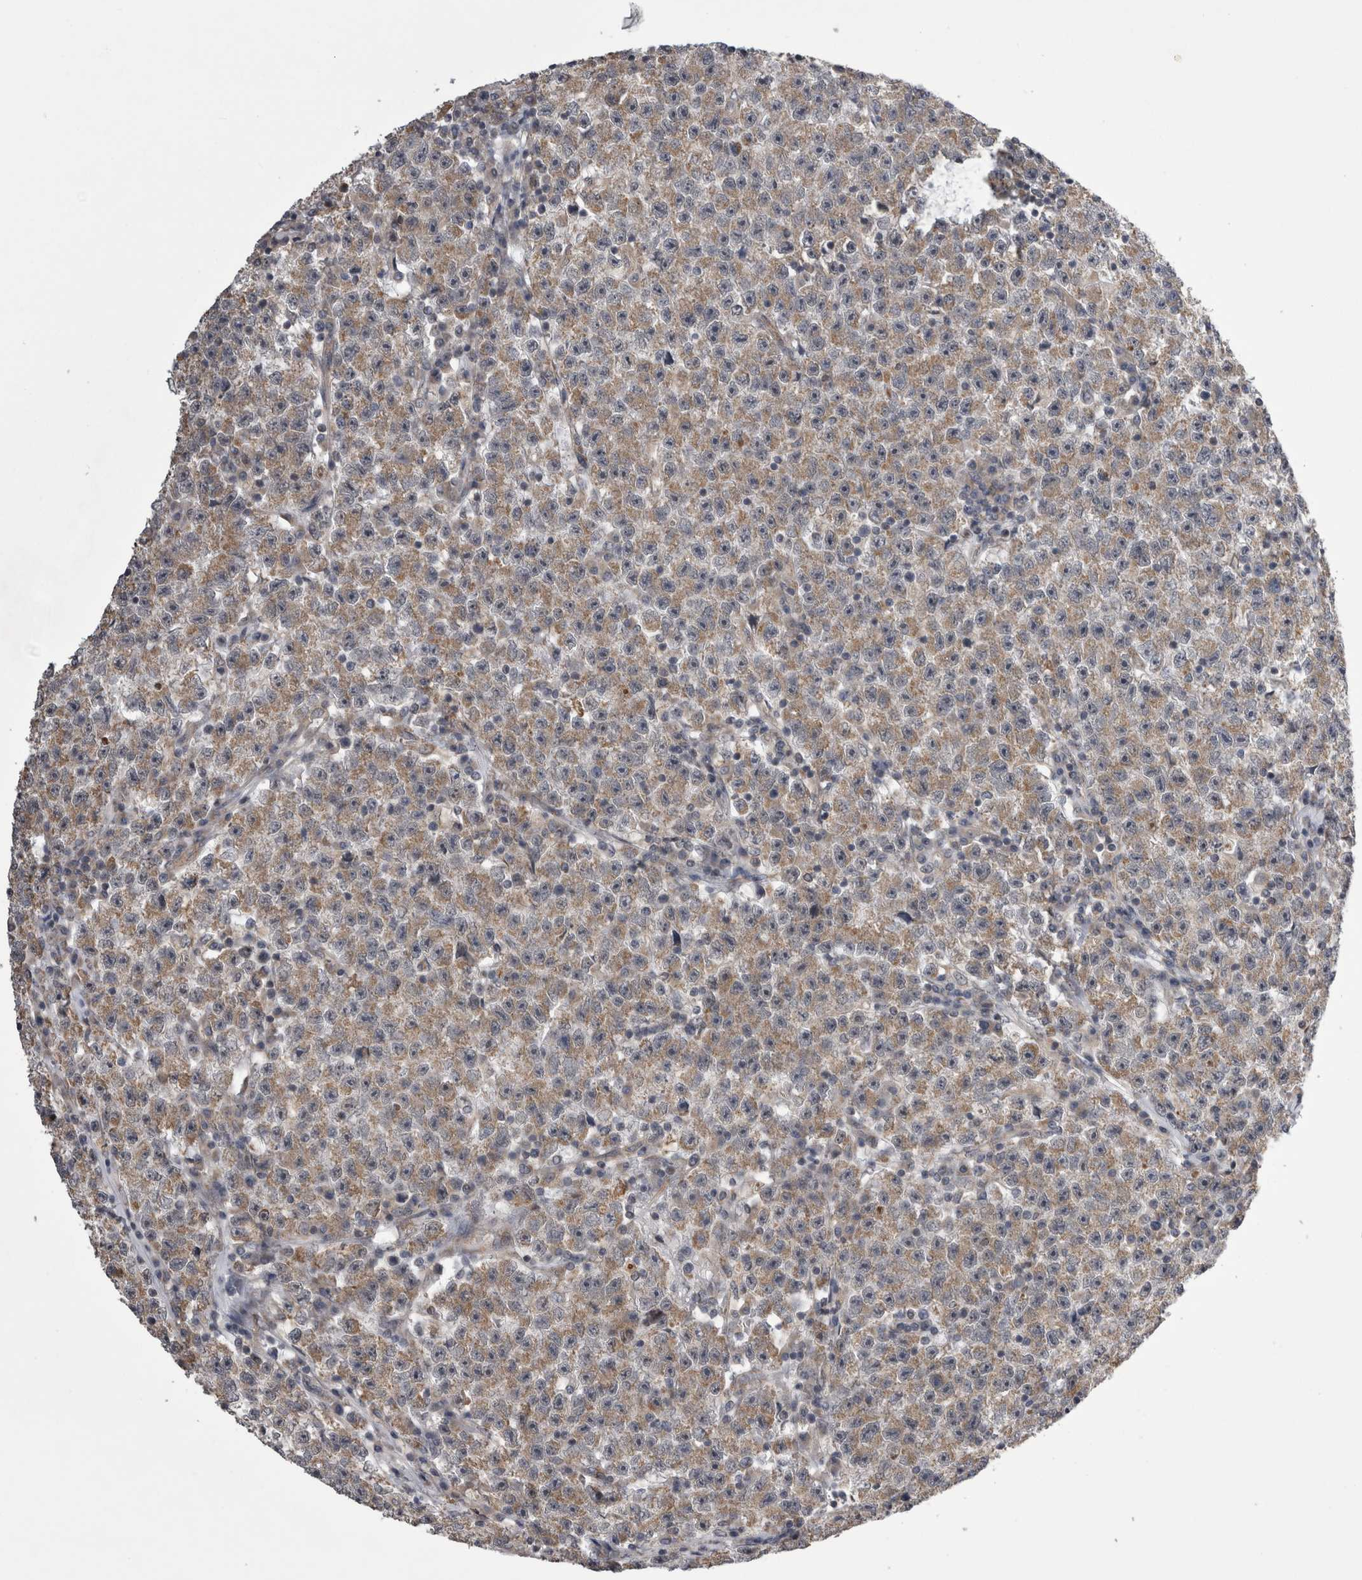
{"staining": {"intensity": "weak", "quantity": ">75%", "location": "cytoplasmic/membranous"}, "tissue": "testis cancer", "cell_type": "Tumor cells", "image_type": "cancer", "snomed": [{"axis": "morphology", "description": "Seminoma, NOS"}, {"axis": "topography", "description": "Testis"}], "caption": "DAB (3,3'-diaminobenzidine) immunohistochemical staining of testis cancer (seminoma) exhibits weak cytoplasmic/membranous protein staining in approximately >75% of tumor cells.", "gene": "ARHGAP29", "patient": {"sex": "male", "age": 22}}